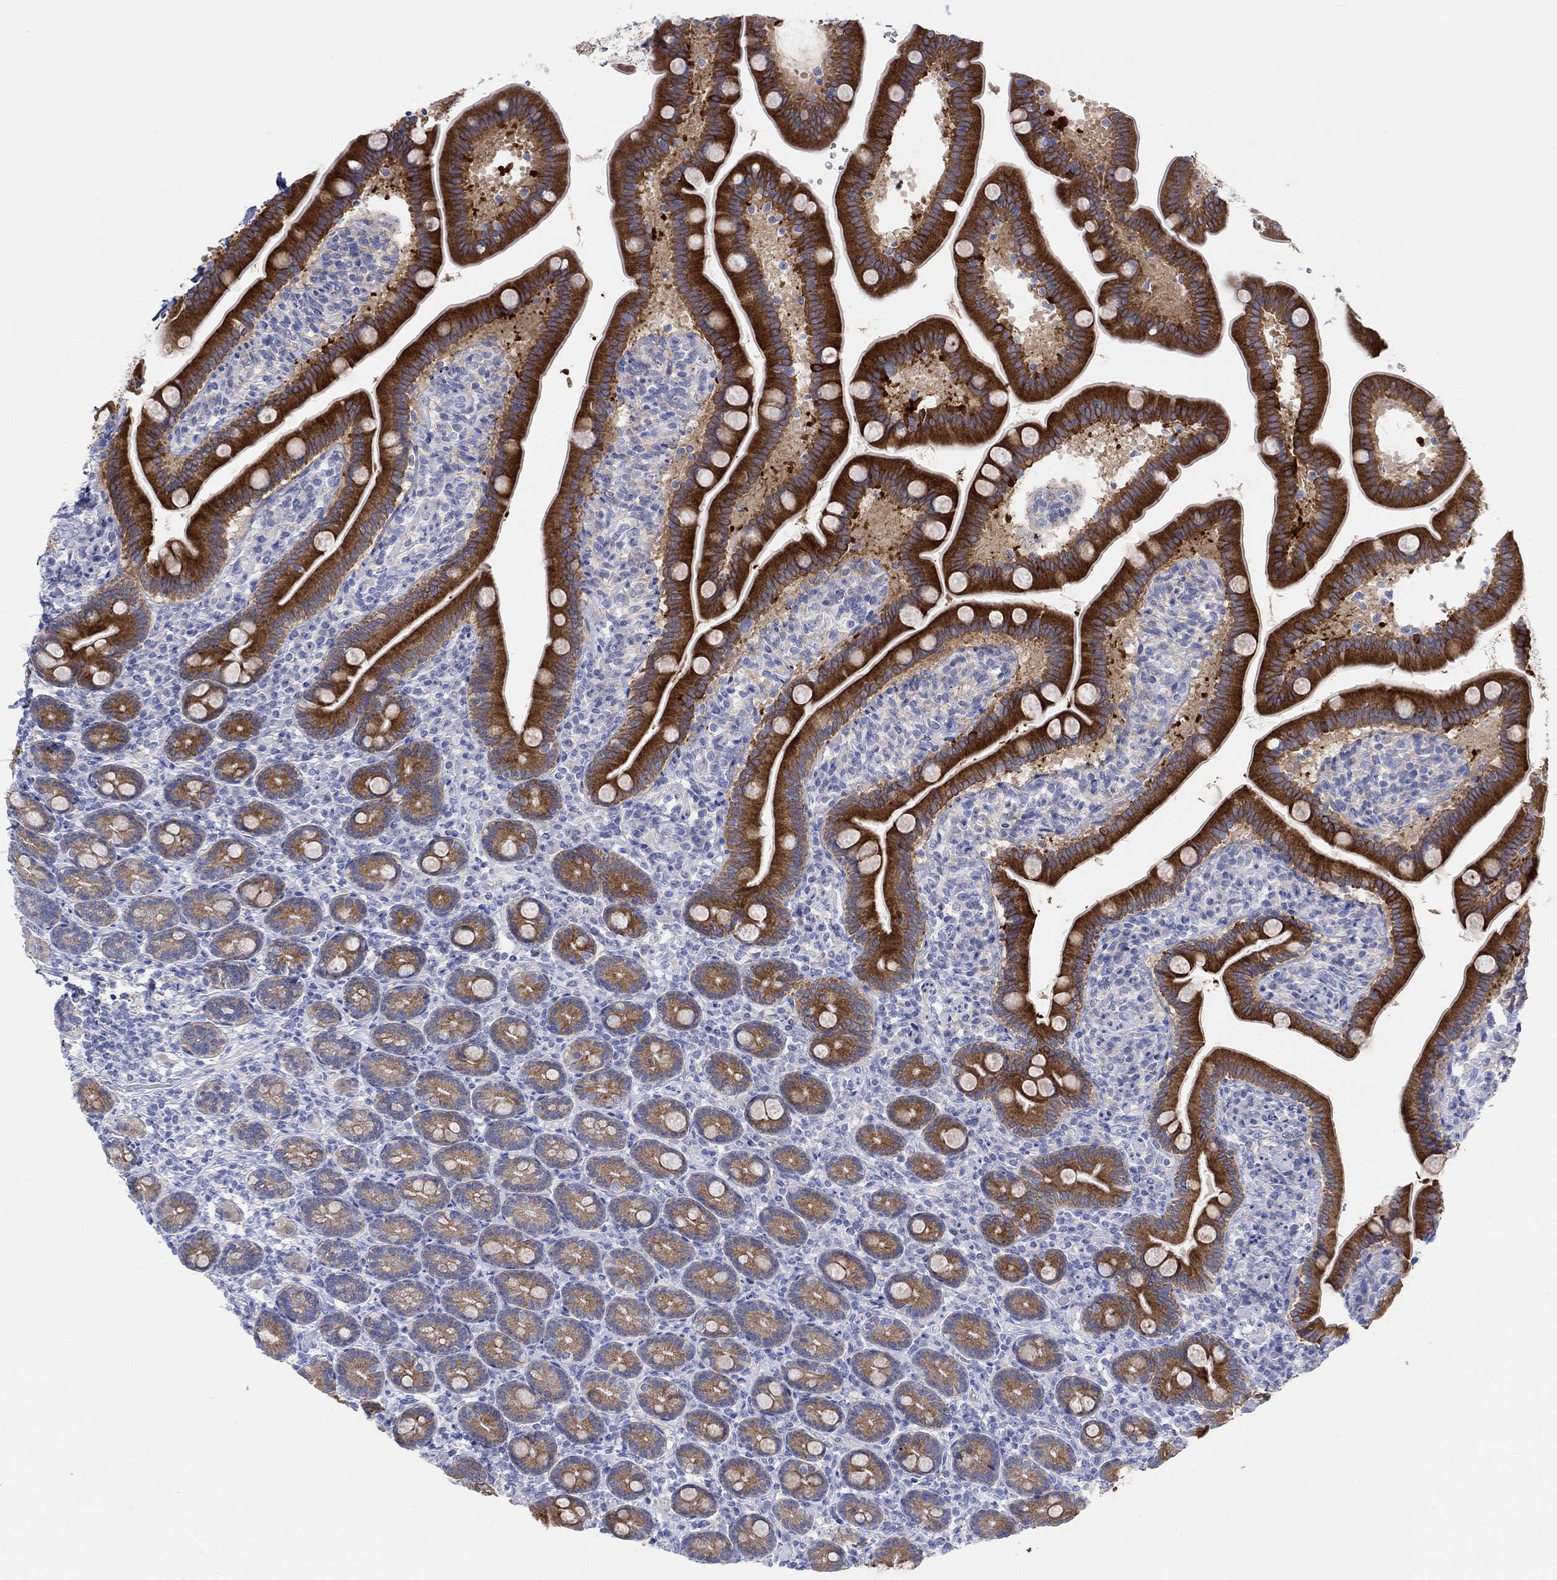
{"staining": {"intensity": "strong", "quantity": "25%-75%", "location": "cytoplasmic/membranous"}, "tissue": "small intestine", "cell_type": "Glandular cells", "image_type": "normal", "snomed": [{"axis": "morphology", "description": "Normal tissue, NOS"}, {"axis": "topography", "description": "Small intestine"}], "caption": "DAB immunohistochemical staining of normal human small intestine shows strong cytoplasmic/membranous protein staining in about 25%-75% of glandular cells.", "gene": "REEP6", "patient": {"sex": "male", "age": 66}}